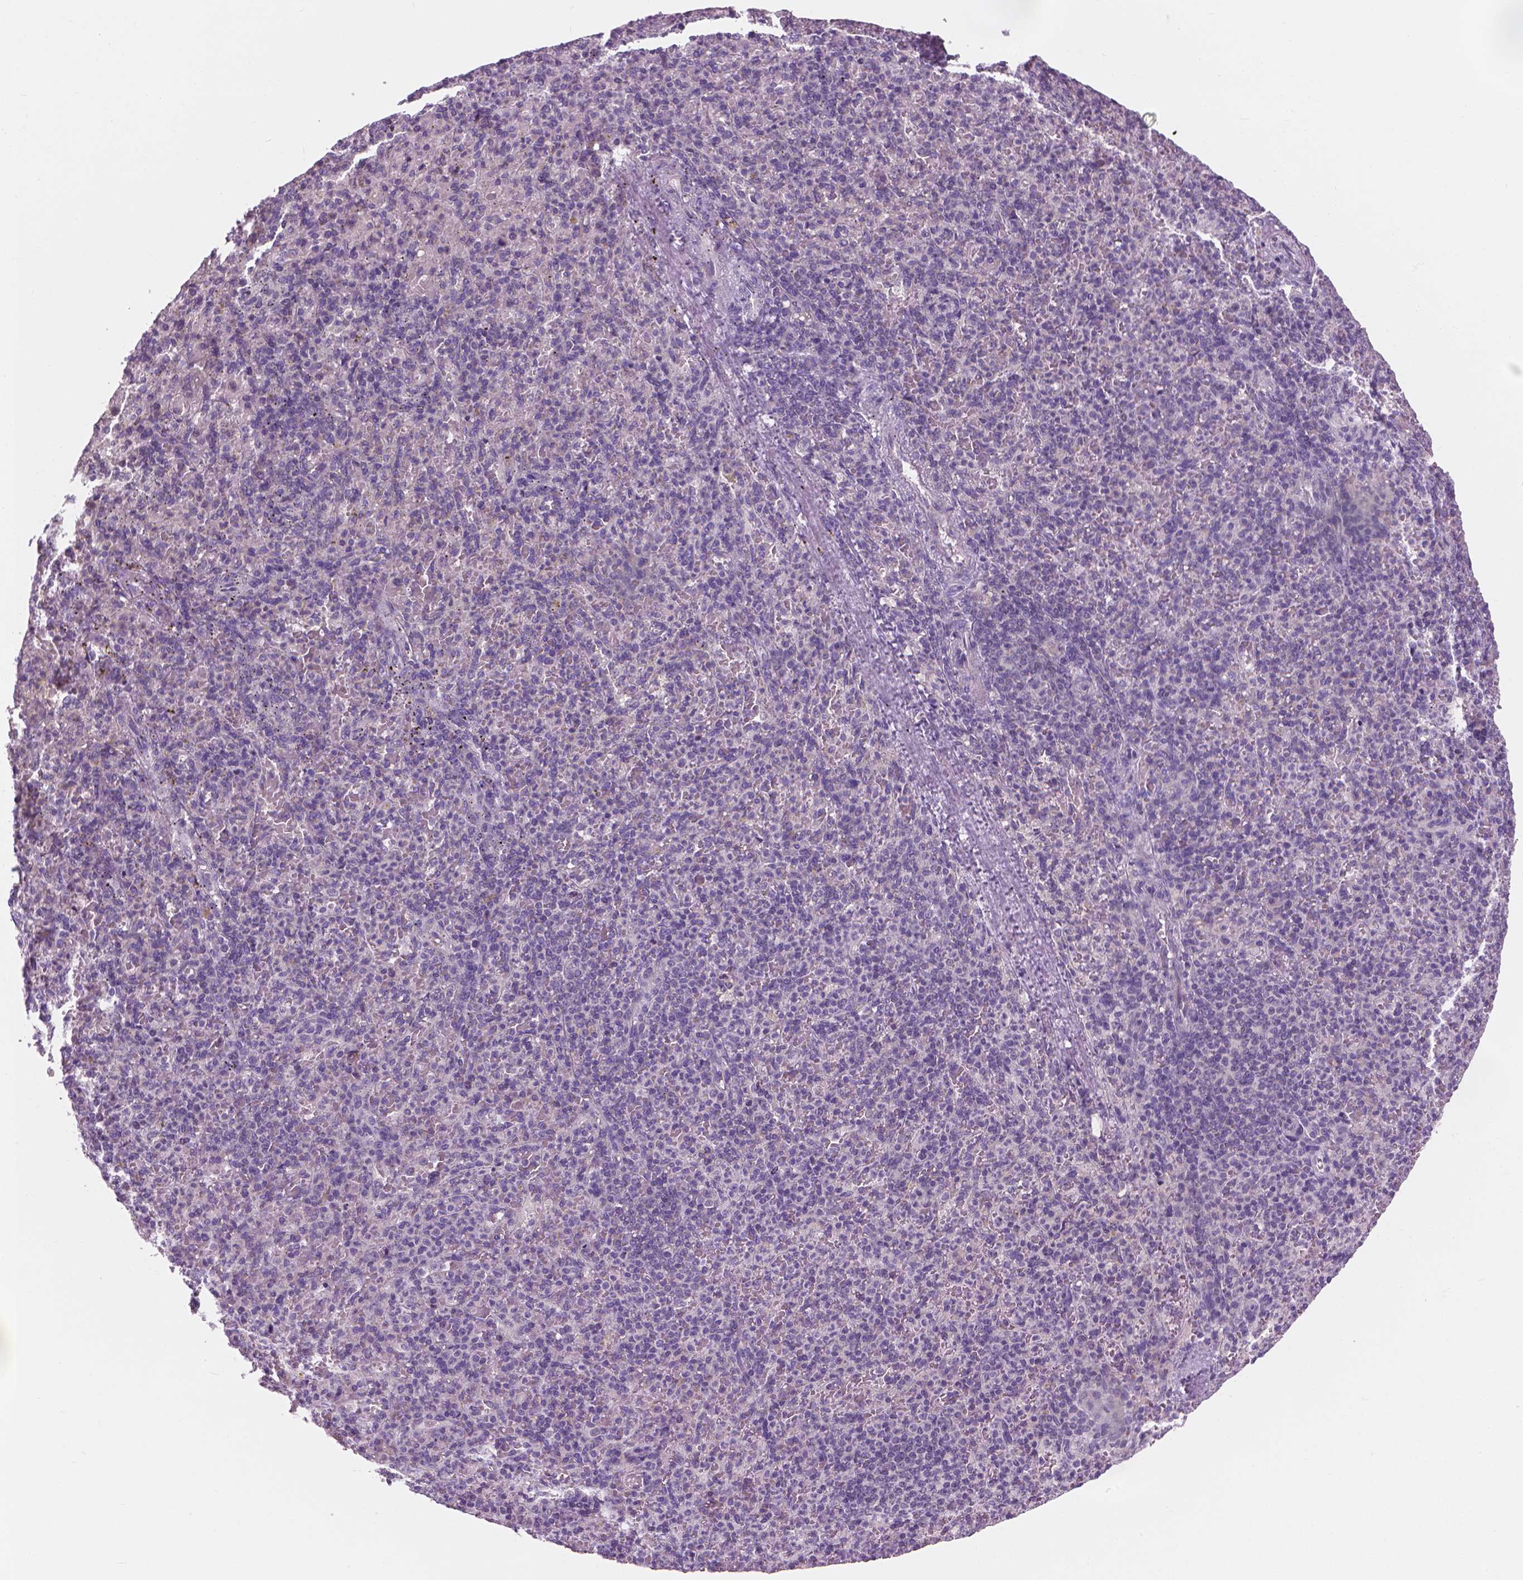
{"staining": {"intensity": "negative", "quantity": "none", "location": "none"}, "tissue": "spleen", "cell_type": "Cells in red pulp", "image_type": "normal", "snomed": [{"axis": "morphology", "description": "Normal tissue, NOS"}, {"axis": "topography", "description": "Spleen"}], "caption": "An image of spleen stained for a protein reveals no brown staining in cells in red pulp. (Brightfield microscopy of DAB (3,3'-diaminobenzidine) IHC at high magnification).", "gene": "CFAP126", "patient": {"sex": "female", "age": 74}}